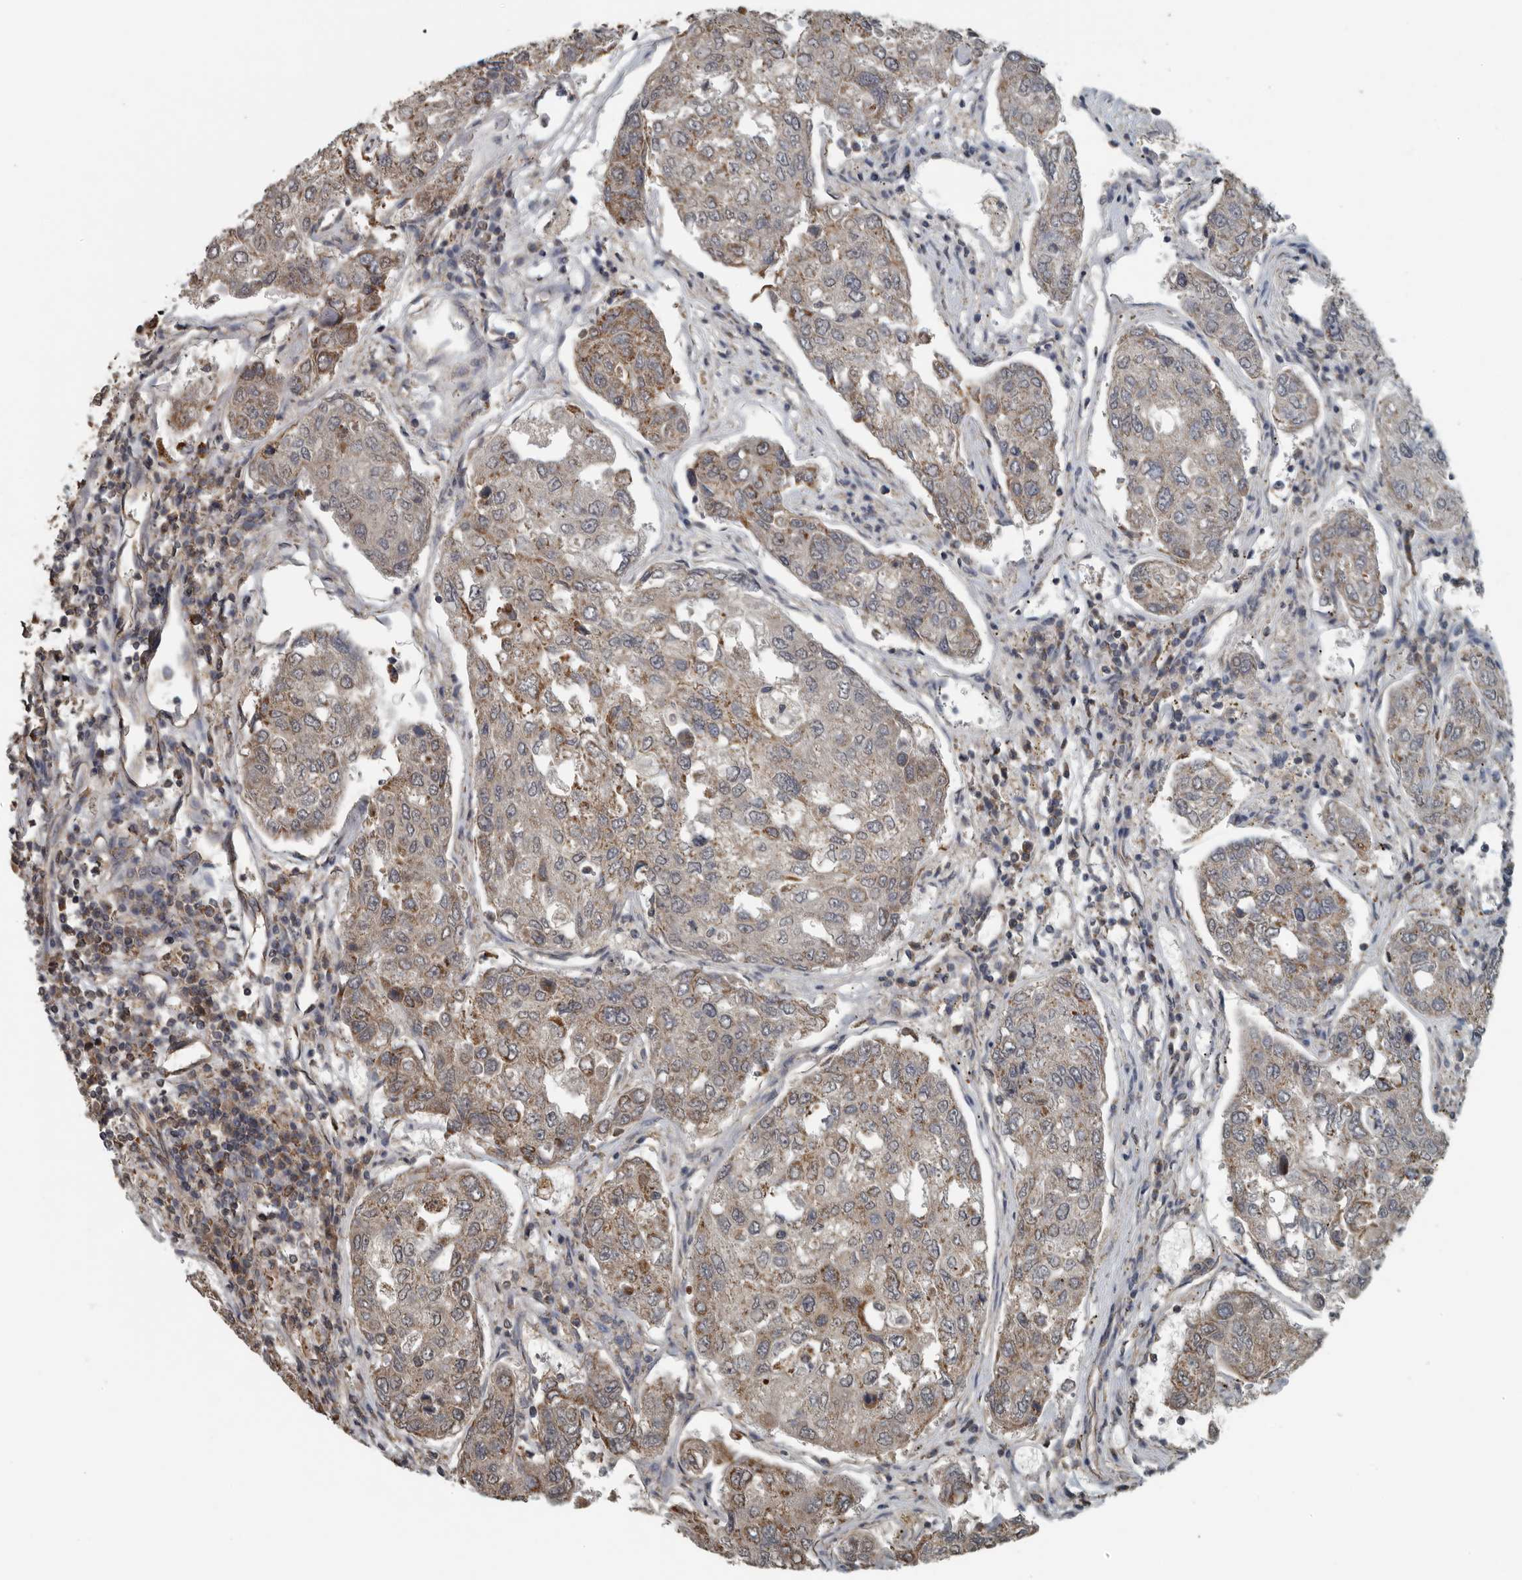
{"staining": {"intensity": "moderate", "quantity": ">75%", "location": "cytoplasmic/membranous"}, "tissue": "urothelial cancer", "cell_type": "Tumor cells", "image_type": "cancer", "snomed": [{"axis": "morphology", "description": "Urothelial carcinoma, High grade"}, {"axis": "topography", "description": "Lymph node"}, {"axis": "topography", "description": "Urinary bladder"}], "caption": "Immunohistochemical staining of human urothelial cancer displays medium levels of moderate cytoplasmic/membranous staining in about >75% of tumor cells. (IHC, brightfield microscopy, high magnification).", "gene": "AFAP1", "patient": {"sex": "male", "age": 51}}